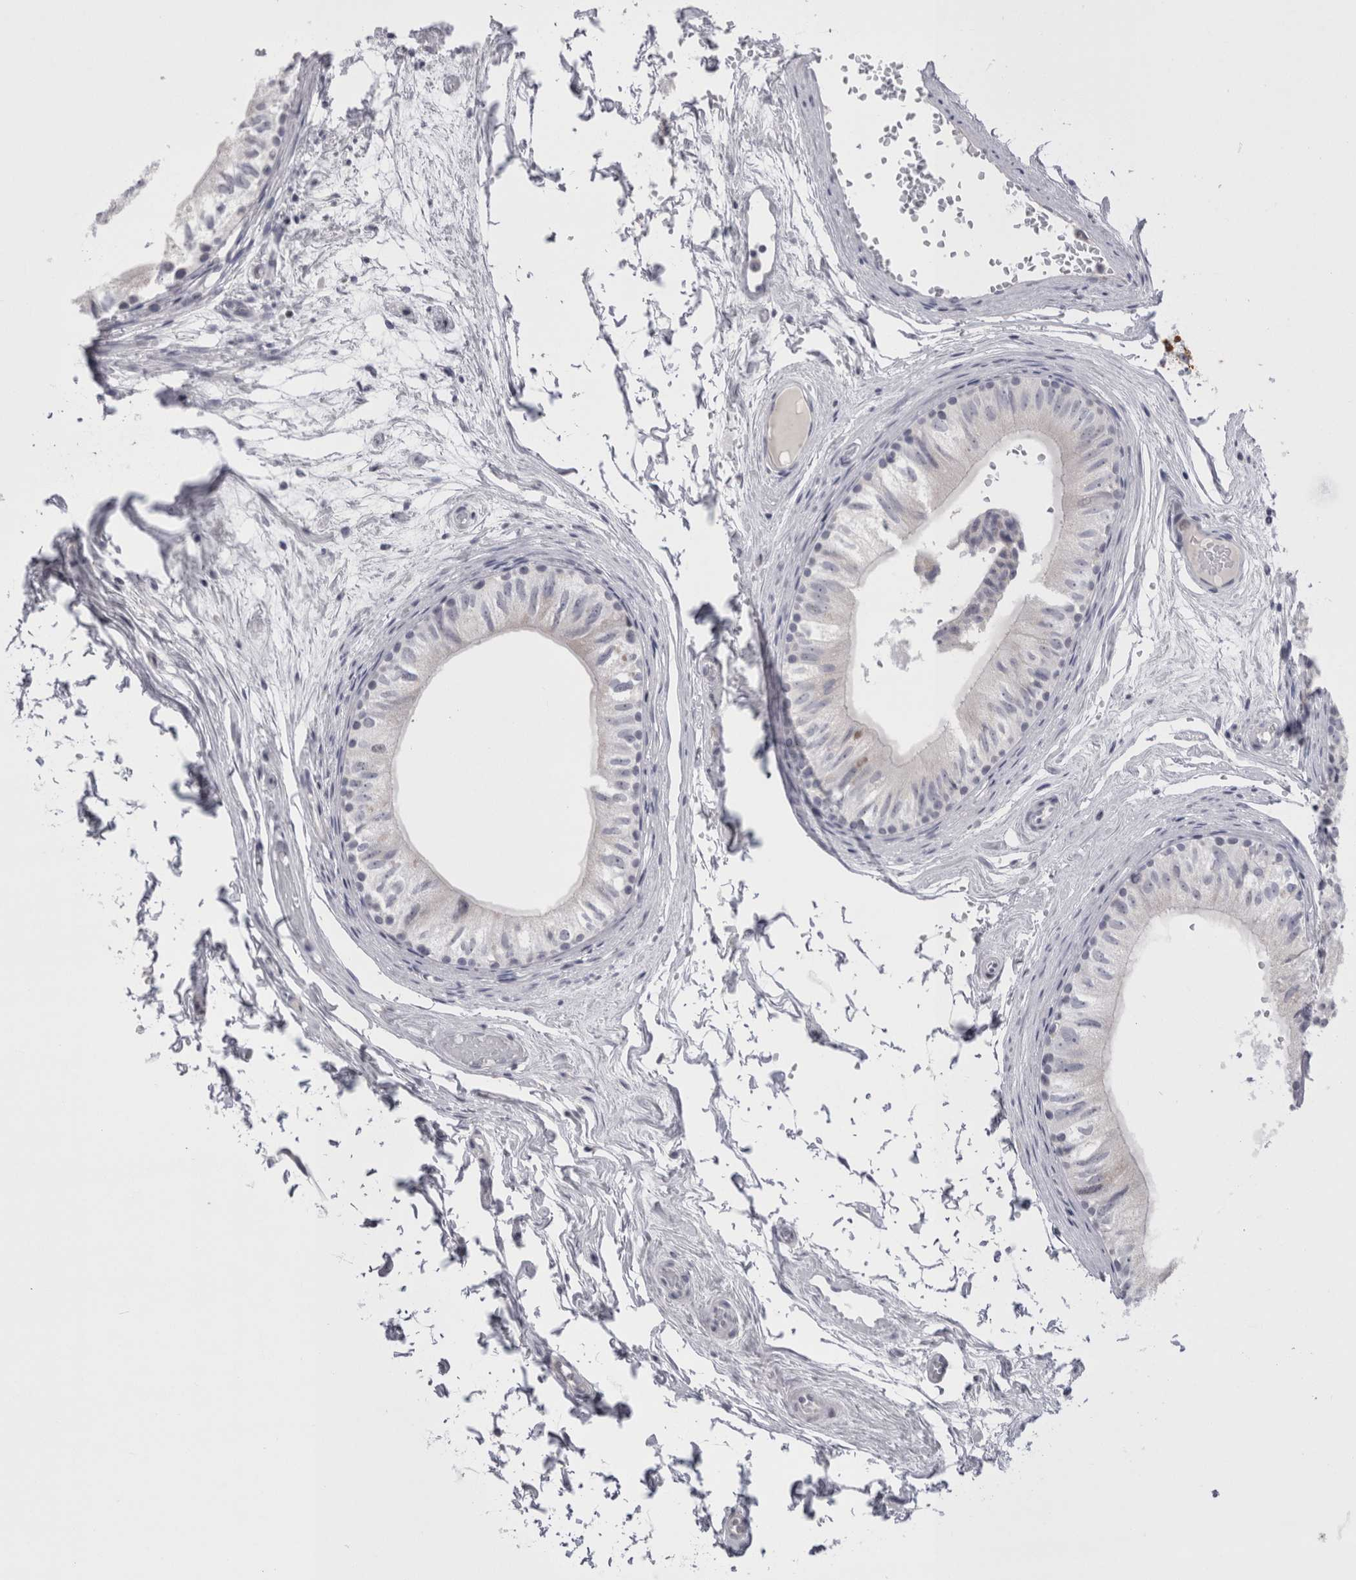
{"staining": {"intensity": "negative", "quantity": "none", "location": "none"}, "tissue": "epididymis", "cell_type": "Glandular cells", "image_type": "normal", "snomed": [{"axis": "morphology", "description": "Normal tissue, NOS"}, {"axis": "topography", "description": "Epididymis"}], "caption": "A high-resolution micrograph shows IHC staining of benign epididymis, which displays no significant staining in glandular cells.", "gene": "FNDC8", "patient": {"sex": "male", "age": 79}}